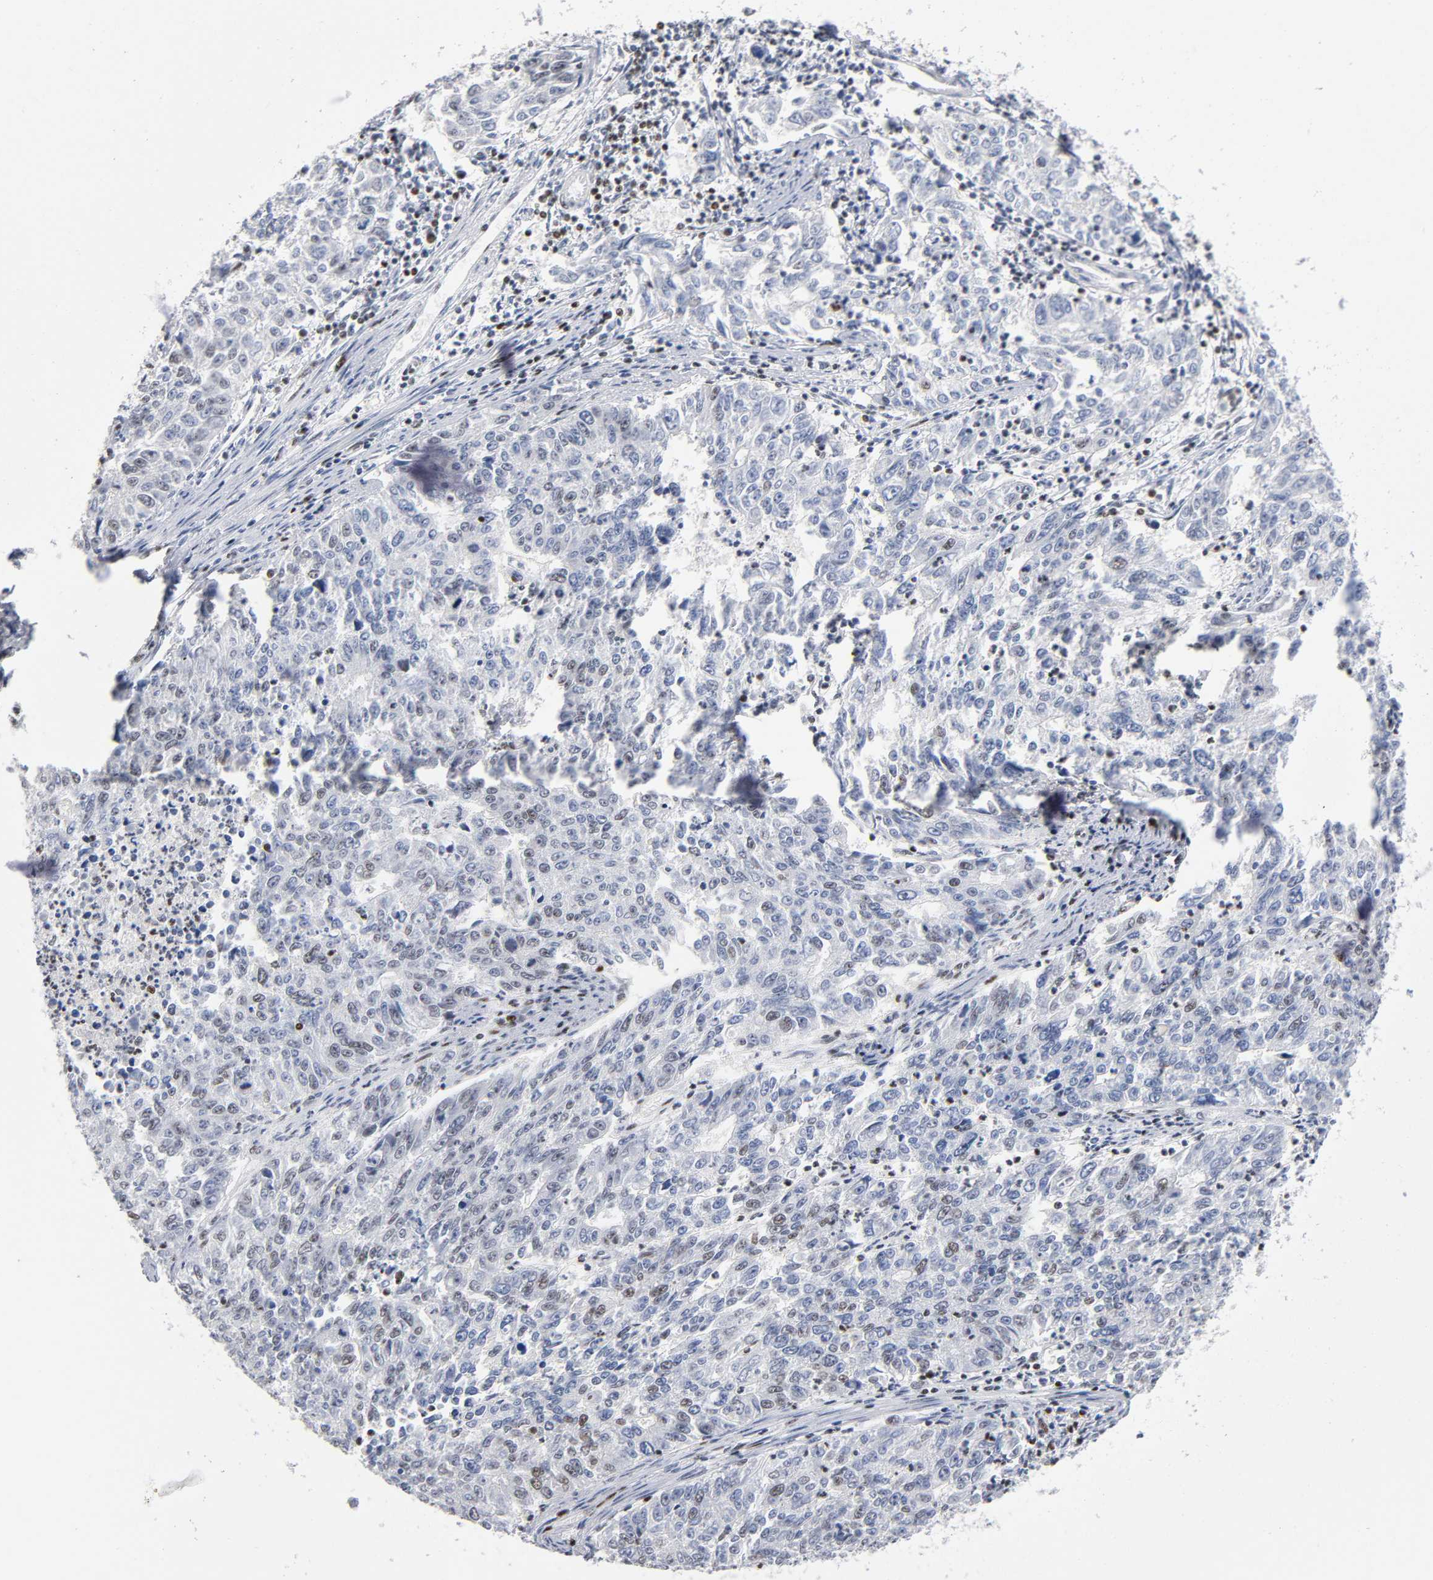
{"staining": {"intensity": "weak", "quantity": "25%-75%", "location": "nuclear"}, "tissue": "endometrial cancer", "cell_type": "Tumor cells", "image_type": "cancer", "snomed": [{"axis": "morphology", "description": "Adenocarcinoma, NOS"}, {"axis": "topography", "description": "Endometrium"}], "caption": "Immunohistochemical staining of endometrial cancer (adenocarcinoma) exhibits weak nuclear protein positivity in approximately 25%-75% of tumor cells.", "gene": "SP3", "patient": {"sex": "female", "age": 42}}